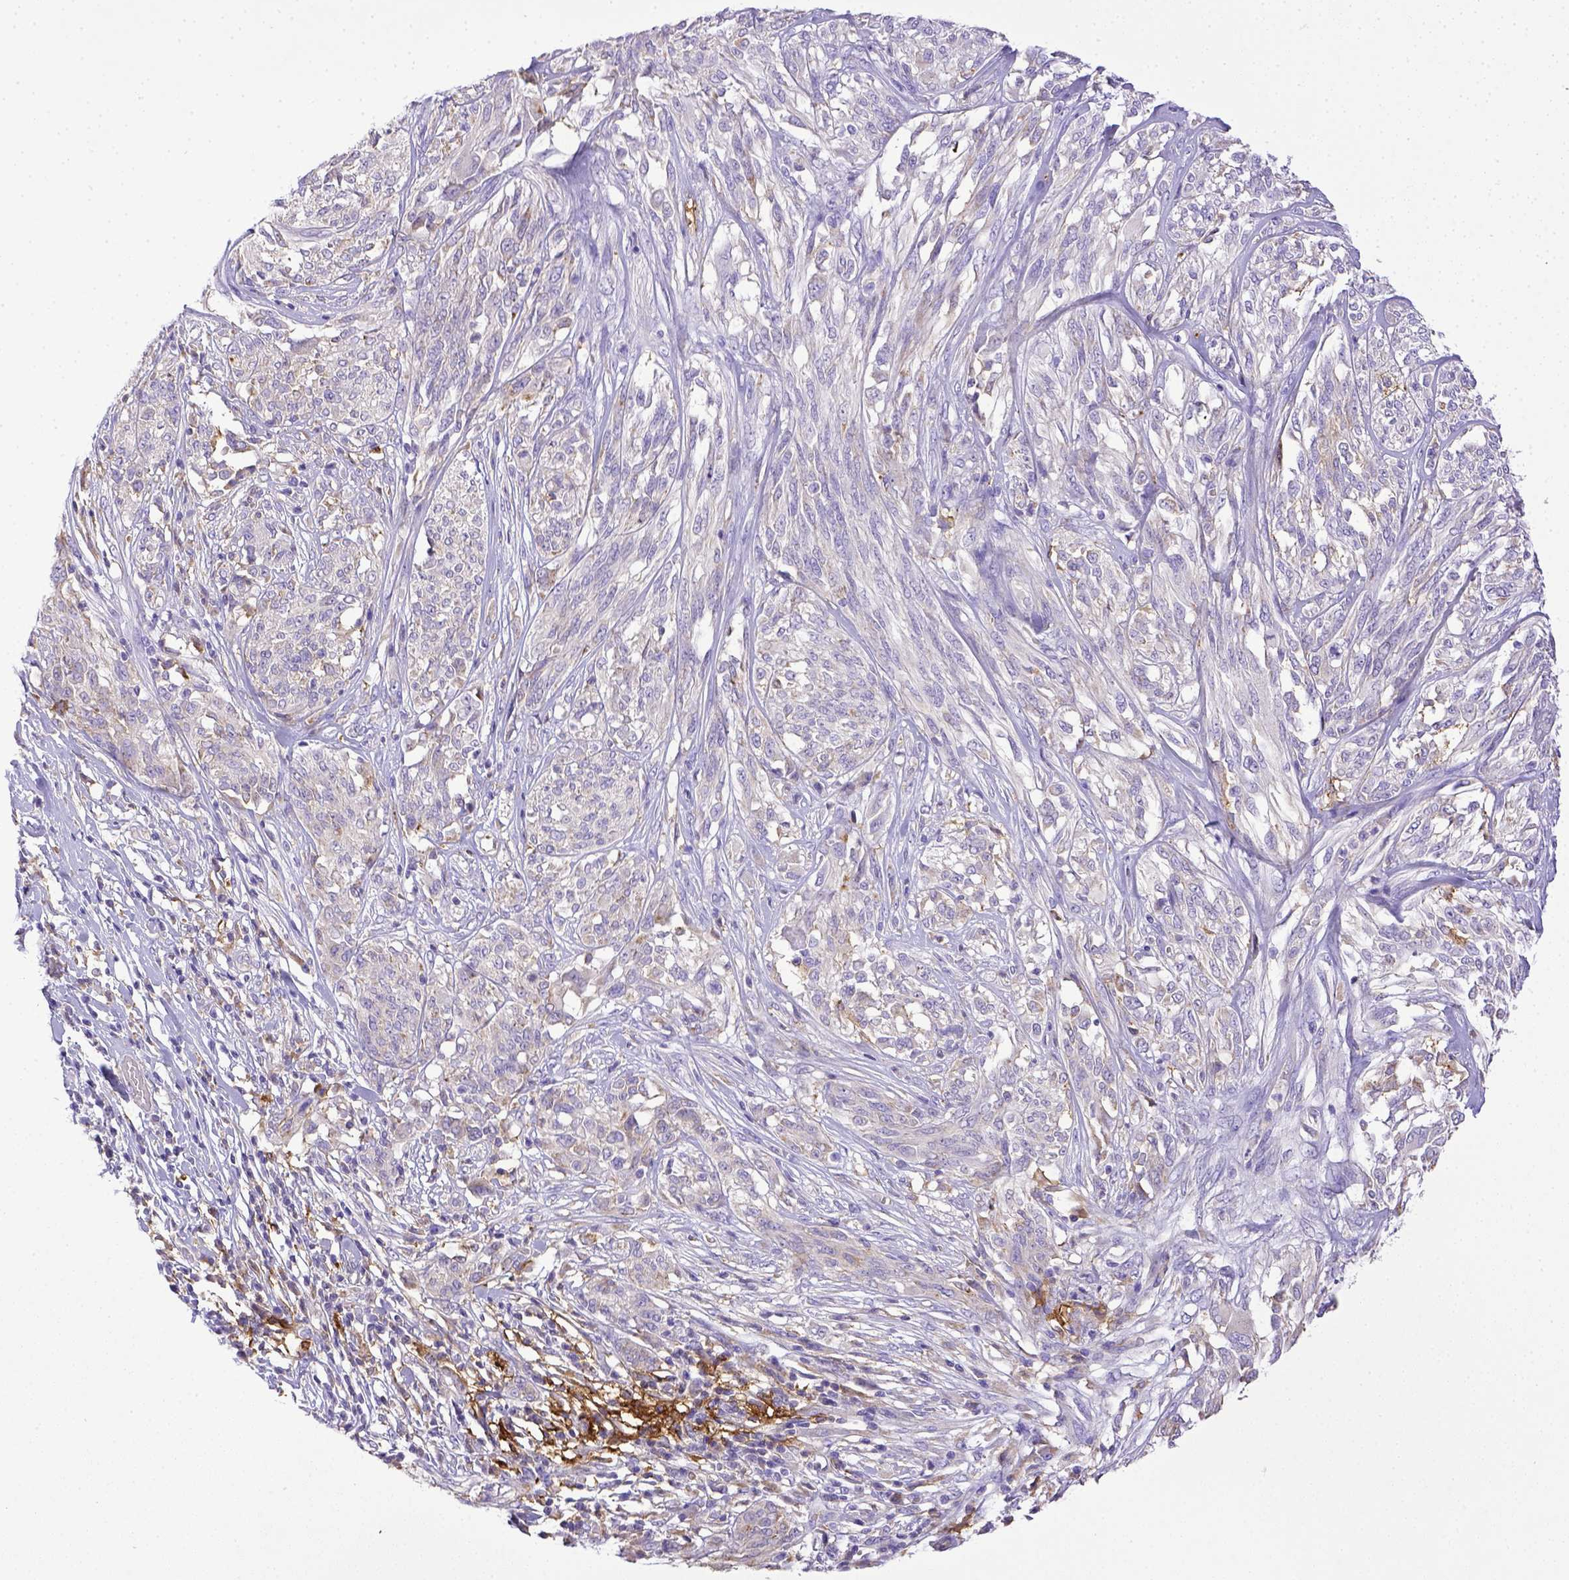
{"staining": {"intensity": "negative", "quantity": "none", "location": "none"}, "tissue": "melanoma", "cell_type": "Tumor cells", "image_type": "cancer", "snomed": [{"axis": "morphology", "description": "Malignant melanoma, NOS"}, {"axis": "topography", "description": "Skin"}], "caption": "There is no significant positivity in tumor cells of malignant melanoma.", "gene": "CD40", "patient": {"sex": "female", "age": 91}}